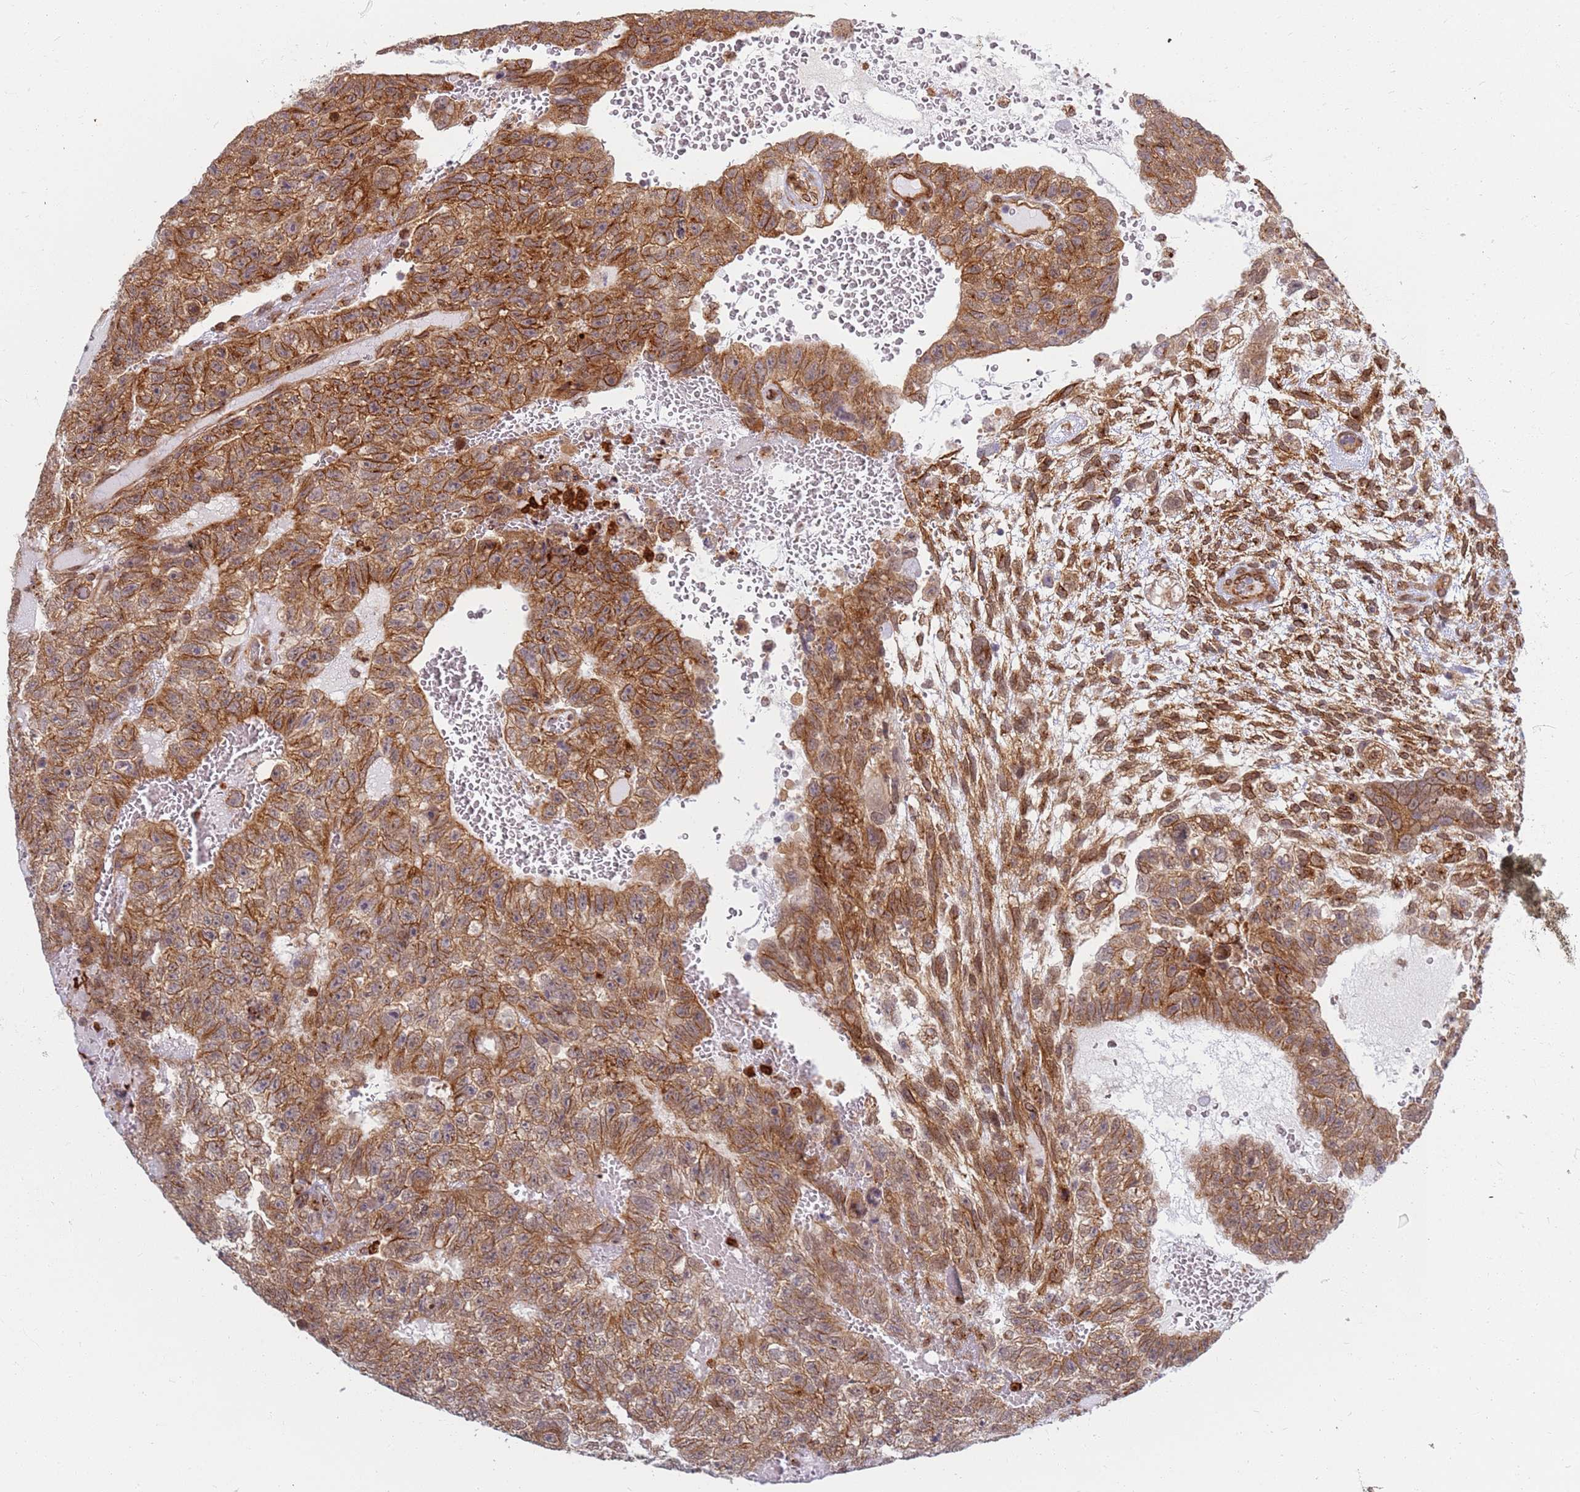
{"staining": {"intensity": "moderate", "quantity": ">75%", "location": "cytoplasmic/membranous"}, "tissue": "testis cancer", "cell_type": "Tumor cells", "image_type": "cancer", "snomed": [{"axis": "morphology", "description": "Carcinoma, Embryonal, NOS"}, {"axis": "topography", "description": "Testis"}], "caption": "Testis embryonal carcinoma stained for a protein reveals moderate cytoplasmic/membranous positivity in tumor cells.", "gene": "CEP170", "patient": {"sex": "male", "age": 26}}